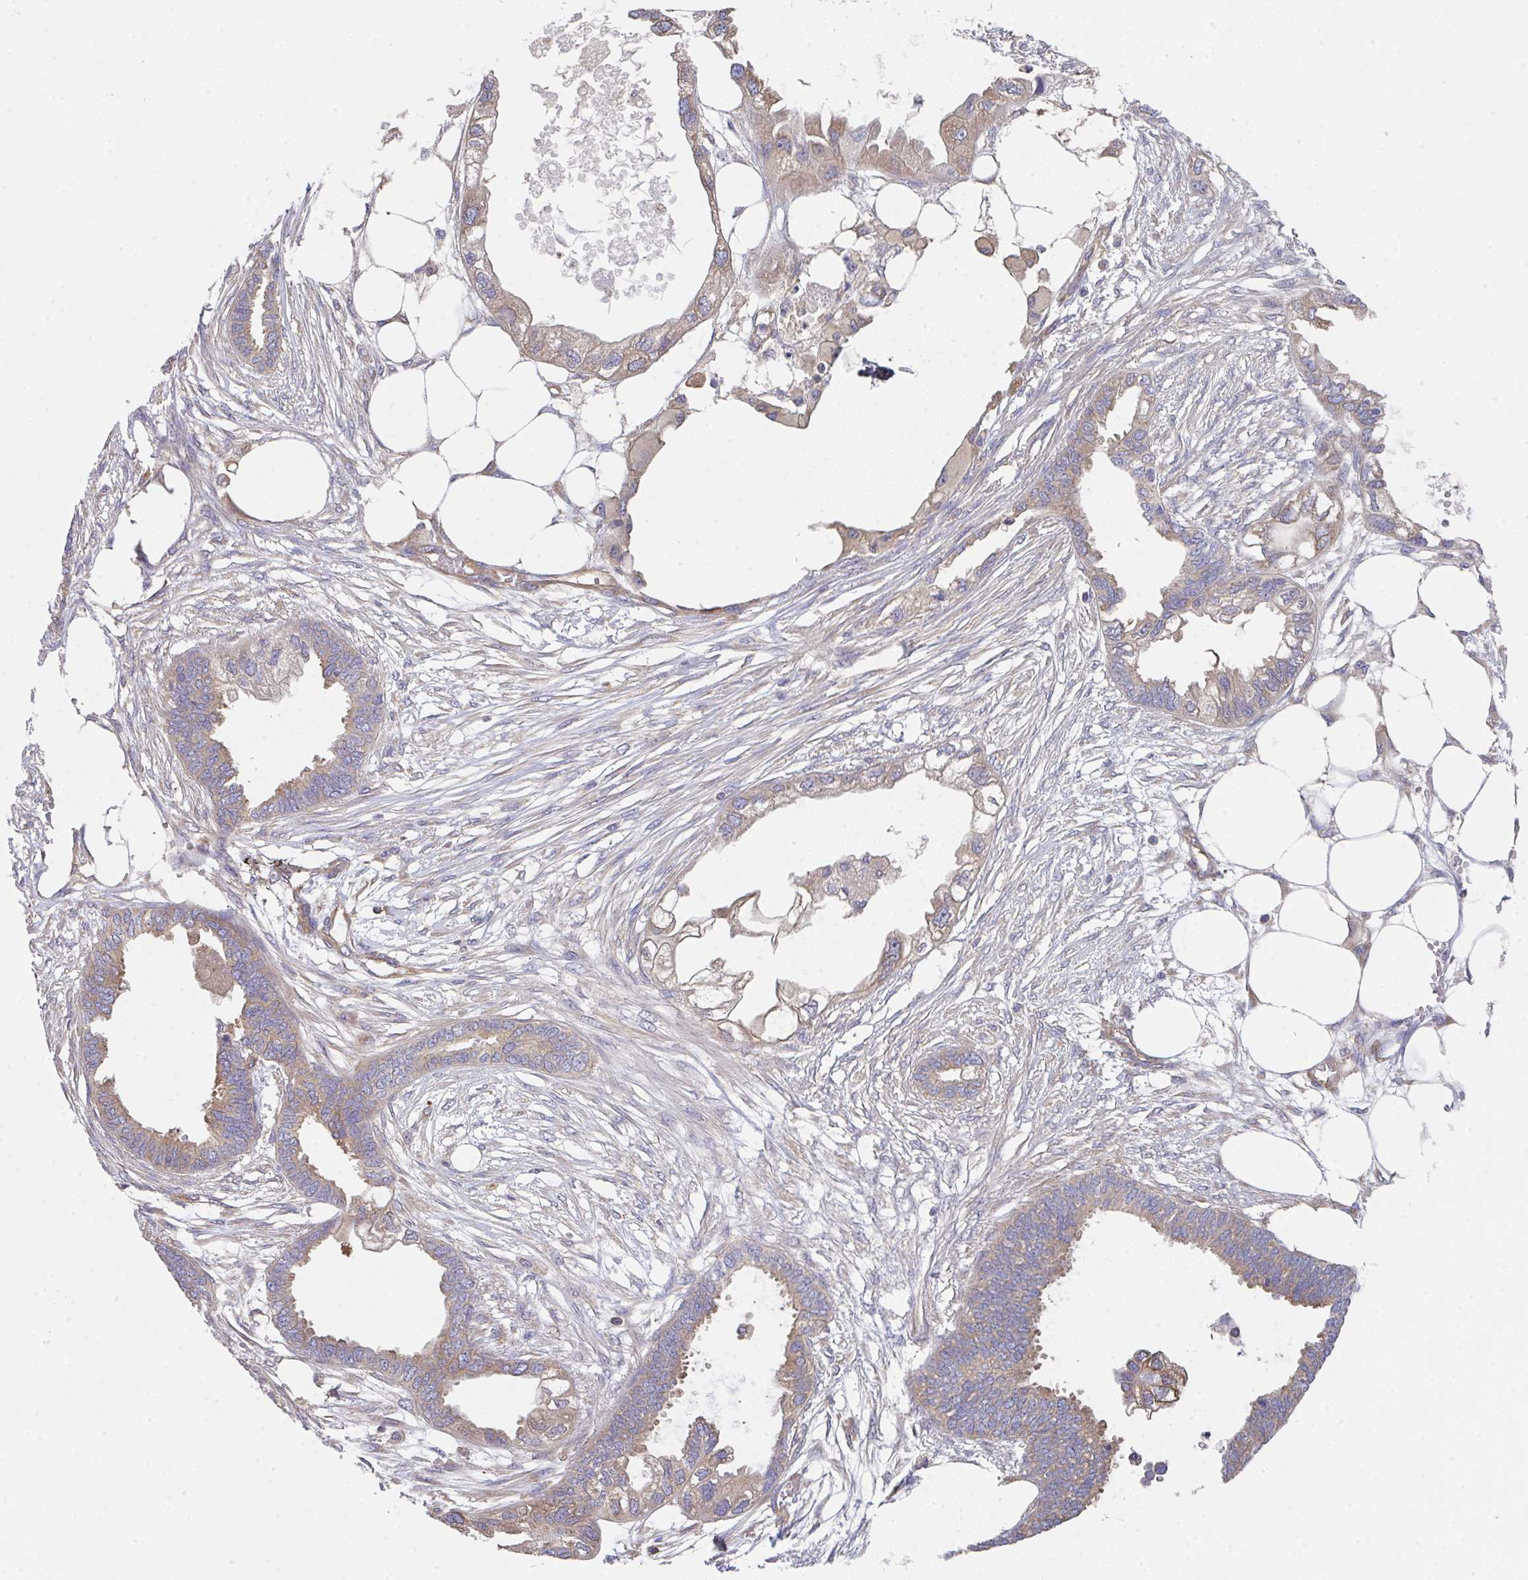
{"staining": {"intensity": "moderate", "quantity": ">75%", "location": "cytoplasmic/membranous"}, "tissue": "endometrial cancer", "cell_type": "Tumor cells", "image_type": "cancer", "snomed": [{"axis": "morphology", "description": "Adenocarcinoma, NOS"}, {"axis": "morphology", "description": "Adenocarcinoma, metastatic, NOS"}, {"axis": "topography", "description": "Adipose tissue"}, {"axis": "topography", "description": "Endometrium"}], "caption": "Moderate cytoplasmic/membranous positivity is seen in approximately >75% of tumor cells in endometrial cancer (metastatic adenocarcinoma).", "gene": "TMEM229A", "patient": {"sex": "female", "age": 67}}